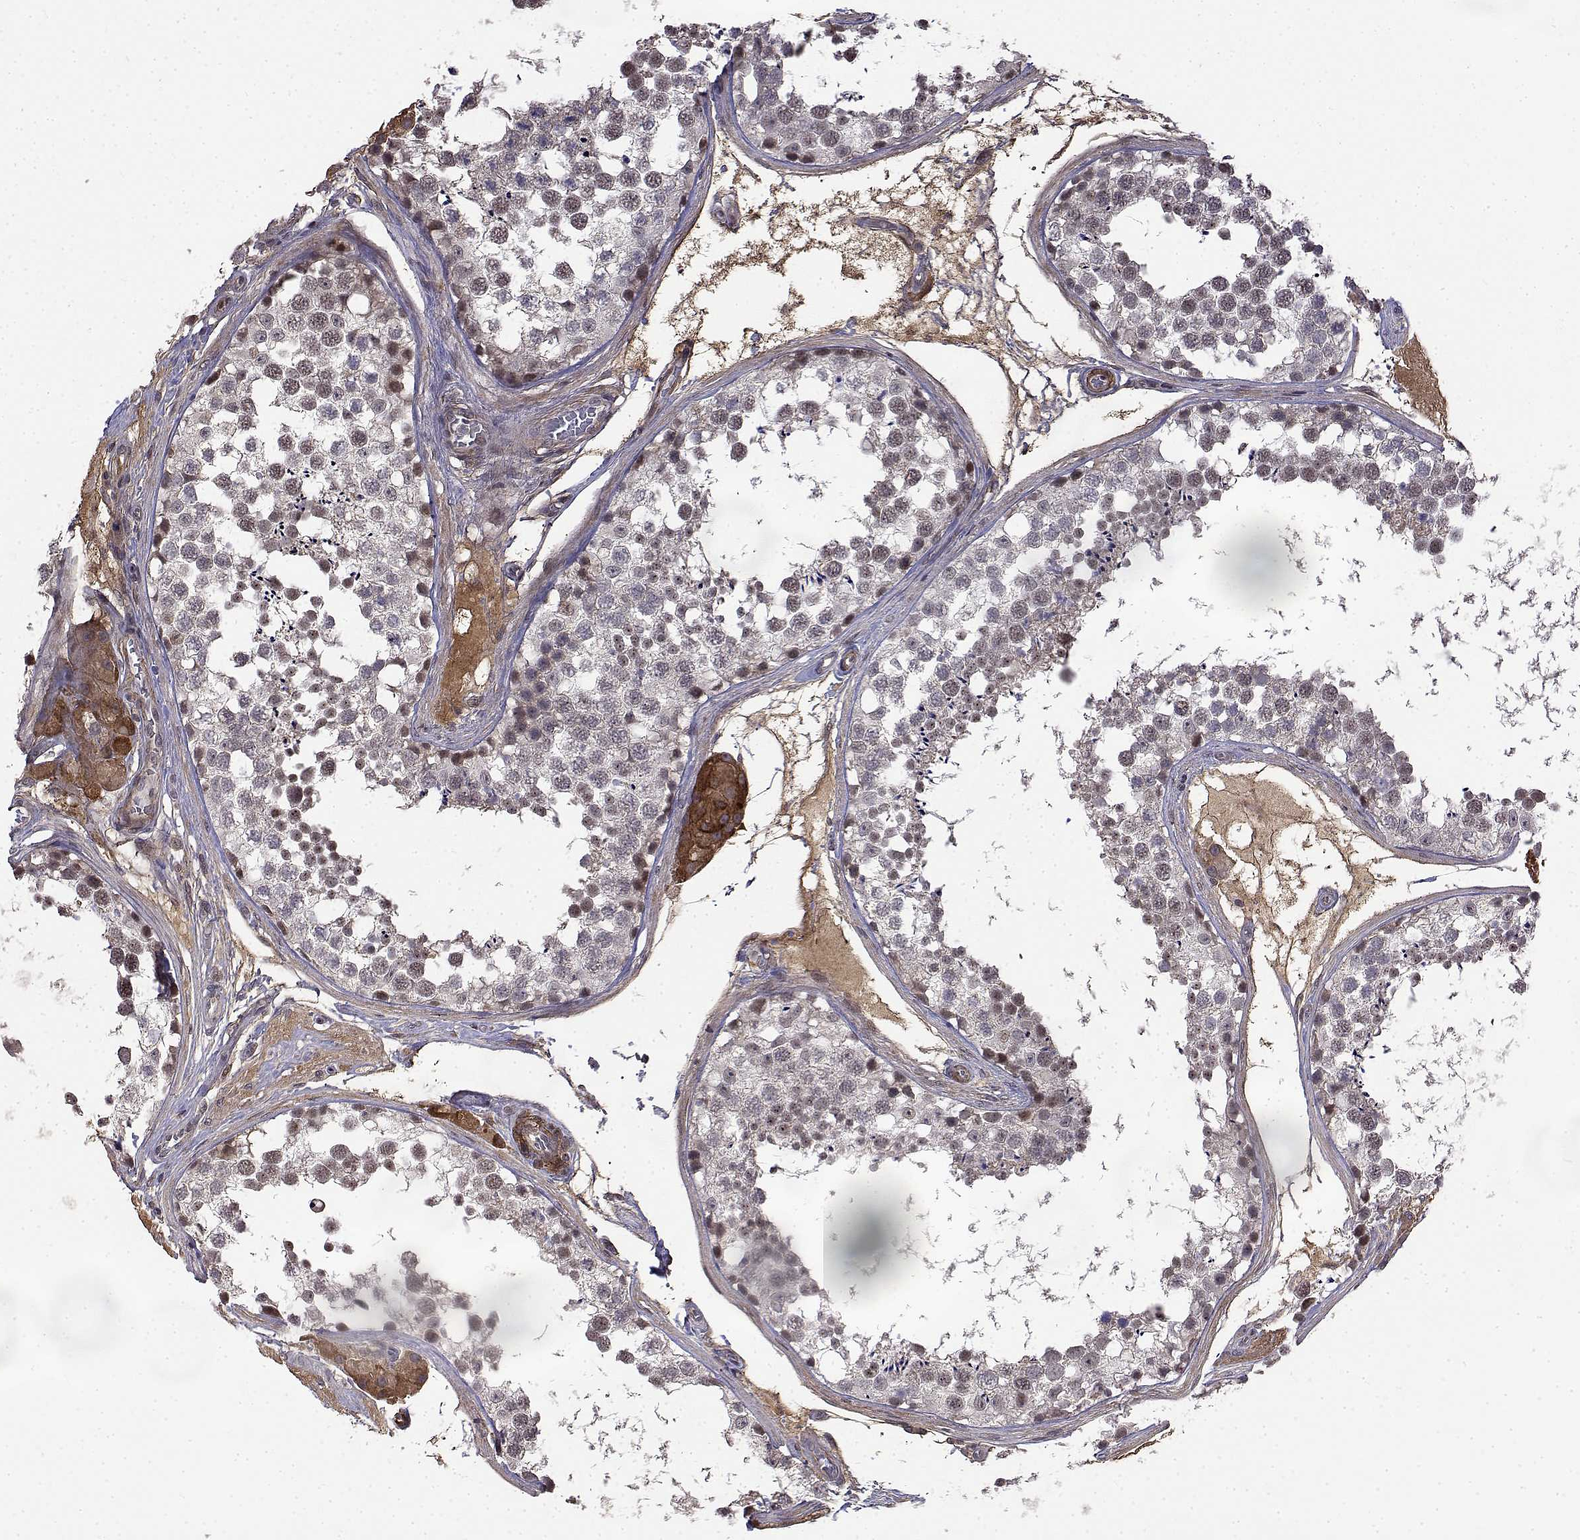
{"staining": {"intensity": "weak", "quantity": "25%-75%", "location": "nuclear"}, "tissue": "testis", "cell_type": "Cells in seminiferous ducts", "image_type": "normal", "snomed": [{"axis": "morphology", "description": "Normal tissue, NOS"}, {"axis": "morphology", "description": "Seminoma, NOS"}, {"axis": "topography", "description": "Testis"}], "caption": "The photomicrograph reveals immunohistochemical staining of normal testis. There is weak nuclear staining is present in about 25%-75% of cells in seminiferous ducts.", "gene": "ITGA7", "patient": {"sex": "male", "age": 65}}